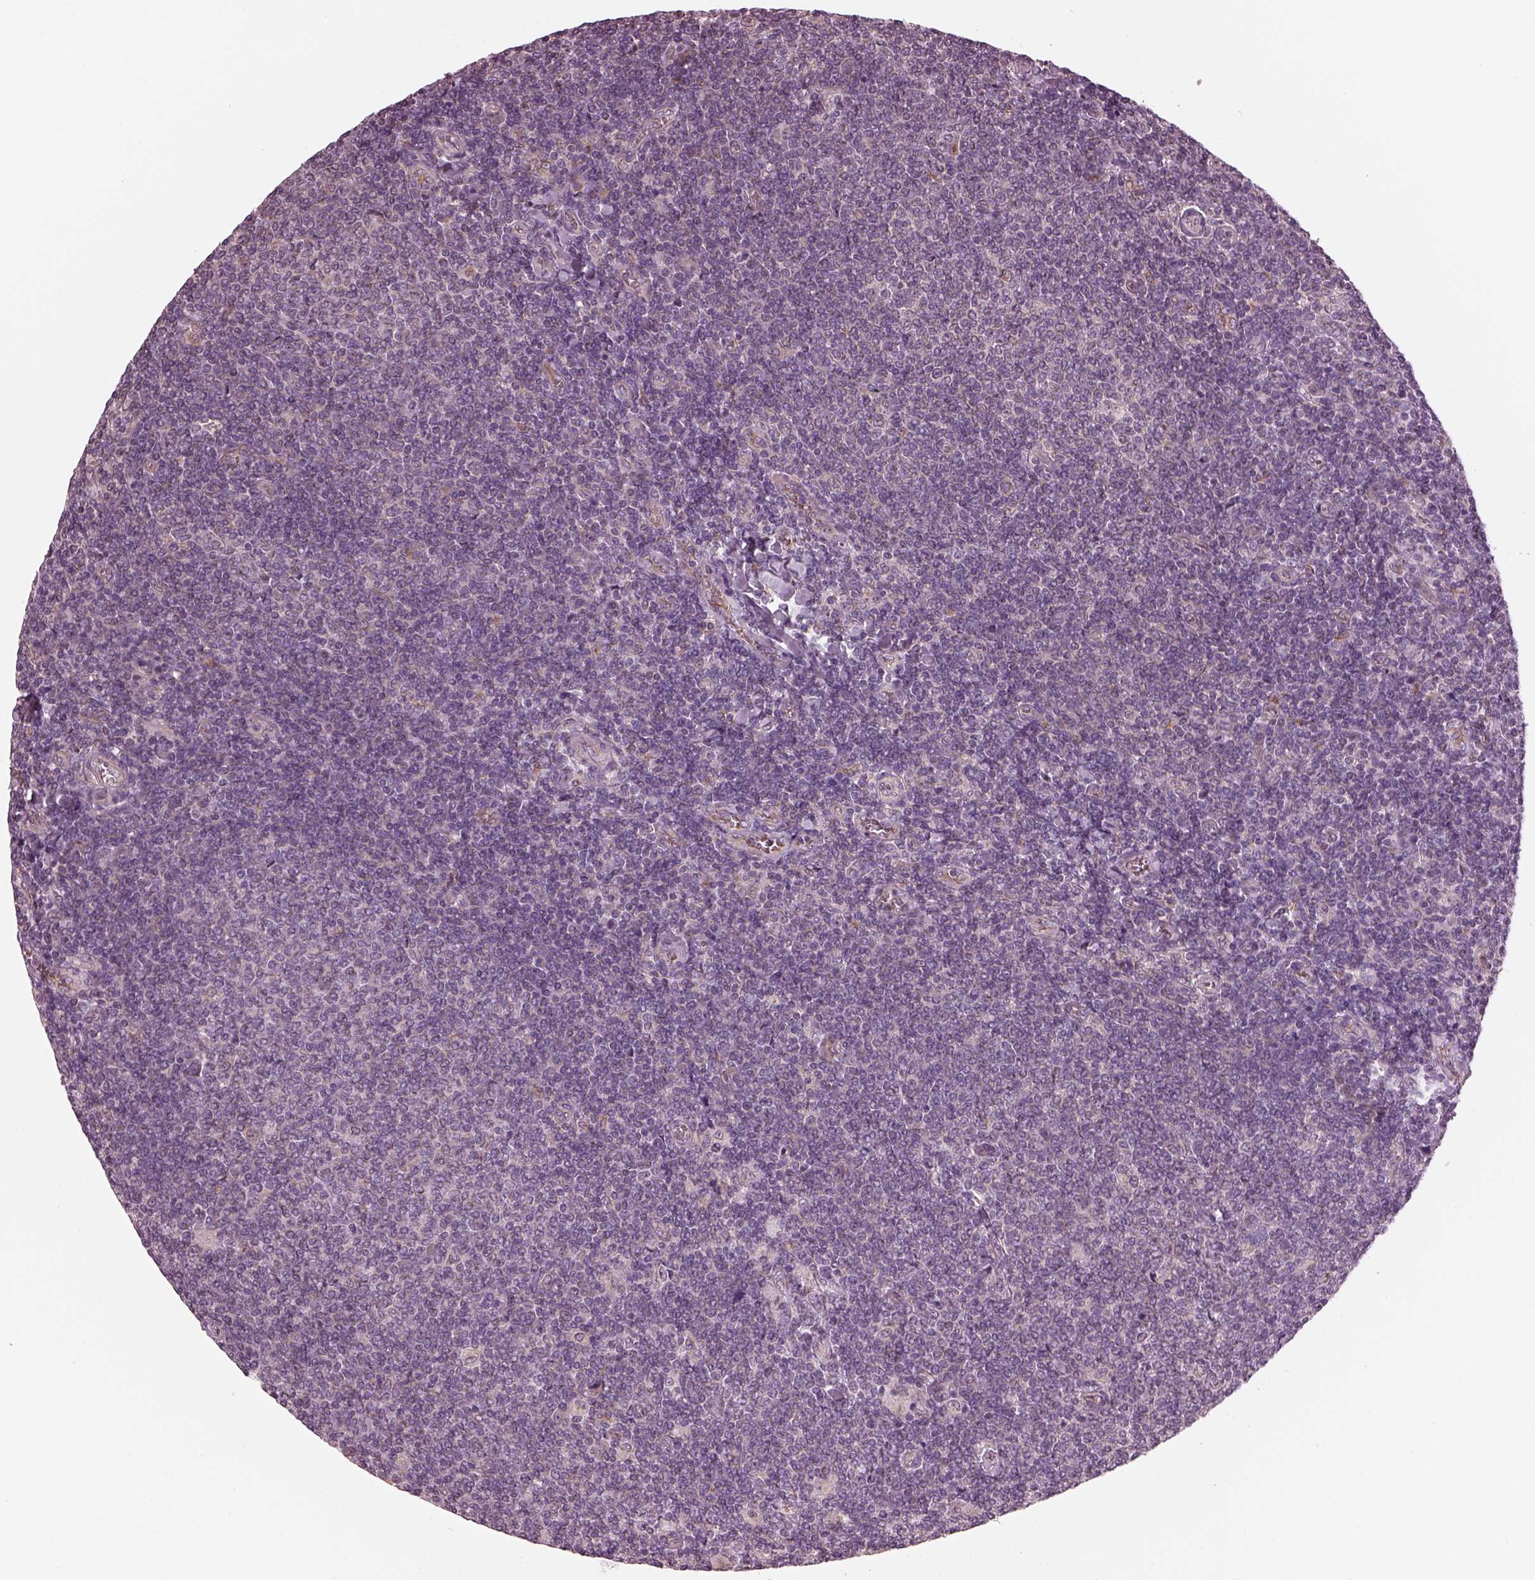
{"staining": {"intensity": "negative", "quantity": "none", "location": "none"}, "tissue": "lymphoma", "cell_type": "Tumor cells", "image_type": "cancer", "snomed": [{"axis": "morphology", "description": "Malignant lymphoma, non-Hodgkin's type, Low grade"}, {"axis": "topography", "description": "Lymph node"}], "caption": "An immunohistochemistry micrograph of lymphoma is shown. There is no staining in tumor cells of lymphoma.", "gene": "ODAD1", "patient": {"sex": "male", "age": 52}}